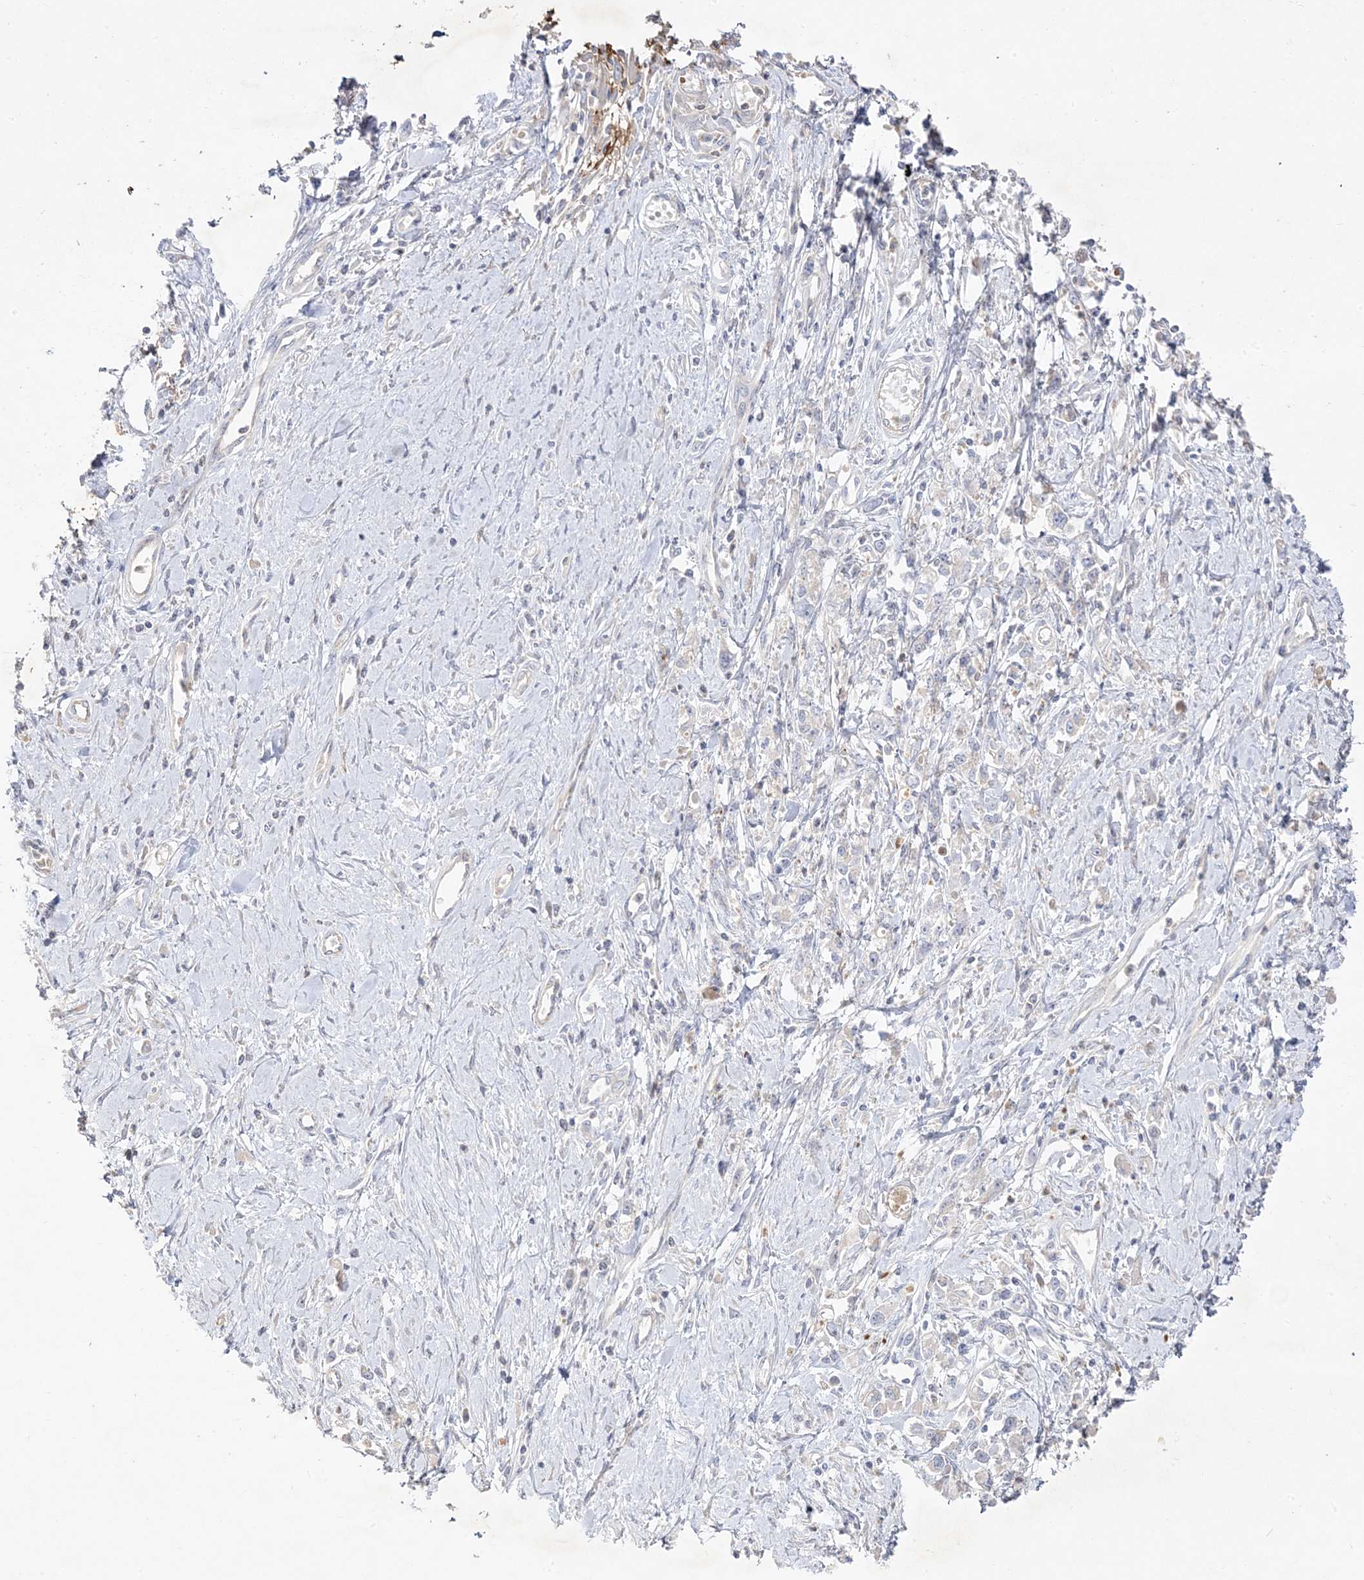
{"staining": {"intensity": "negative", "quantity": "none", "location": "none"}, "tissue": "stomach cancer", "cell_type": "Tumor cells", "image_type": "cancer", "snomed": [{"axis": "morphology", "description": "Adenocarcinoma, NOS"}, {"axis": "topography", "description": "Stomach"}], "caption": "Immunohistochemistry photomicrograph of stomach cancer (adenocarcinoma) stained for a protein (brown), which displays no expression in tumor cells. Brightfield microscopy of immunohistochemistry stained with DAB (brown) and hematoxylin (blue), captured at high magnification.", "gene": "TRANK1", "patient": {"sex": "female", "age": 76}}